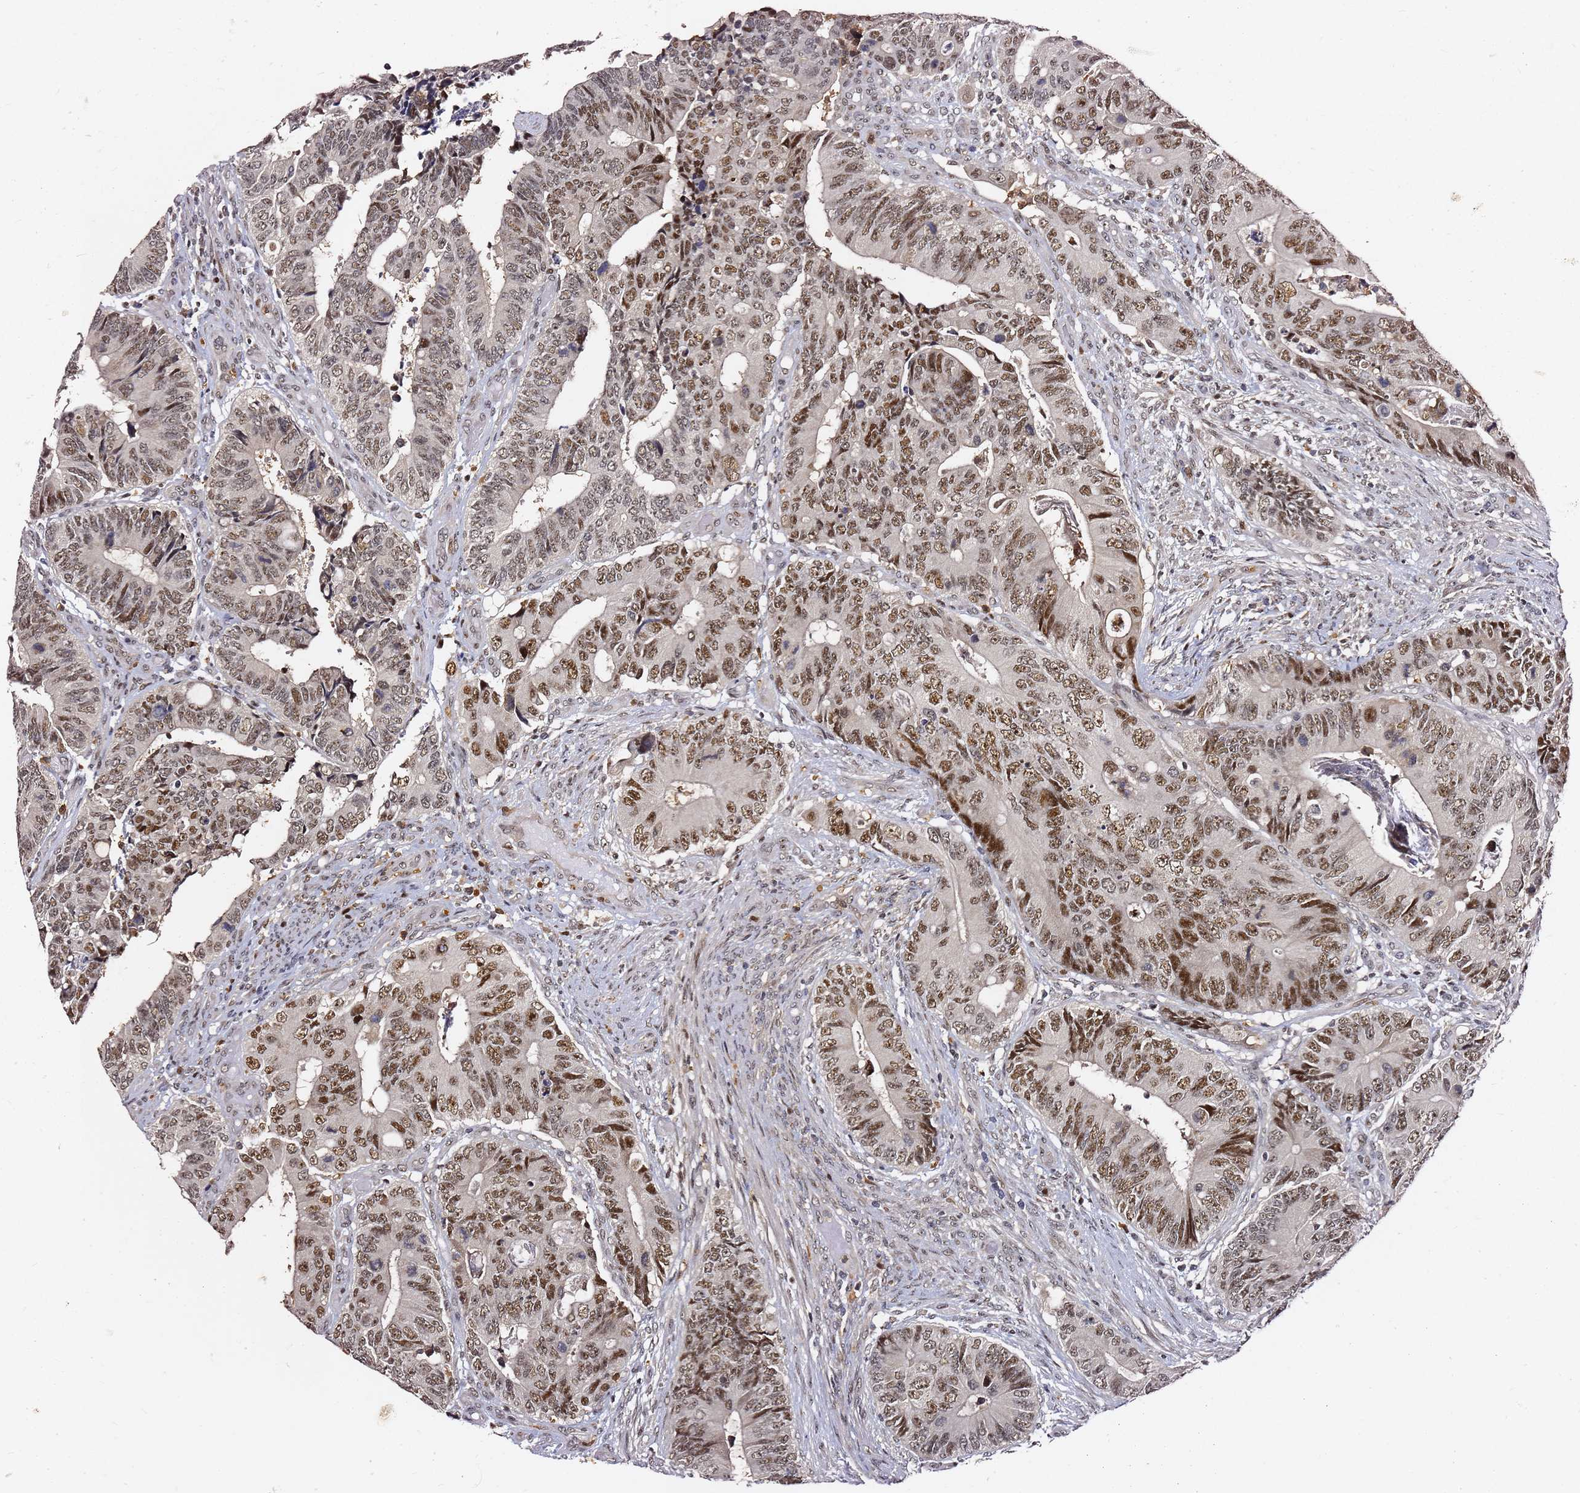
{"staining": {"intensity": "moderate", "quantity": ">75%", "location": "nuclear"}, "tissue": "colorectal cancer", "cell_type": "Tumor cells", "image_type": "cancer", "snomed": [{"axis": "morphology", "description": "Adenocarcinoma, NOS"}, {"axis": "topography", "description": "Colon"}], "caption": "Immunohistochemical staining of human colorectal adenocarcinoma demonstrates moderate nuclear protein staining in about >75% of tumor cells.", "gene": "FCF1", "patient": {"sex": "male", "age": 87}}